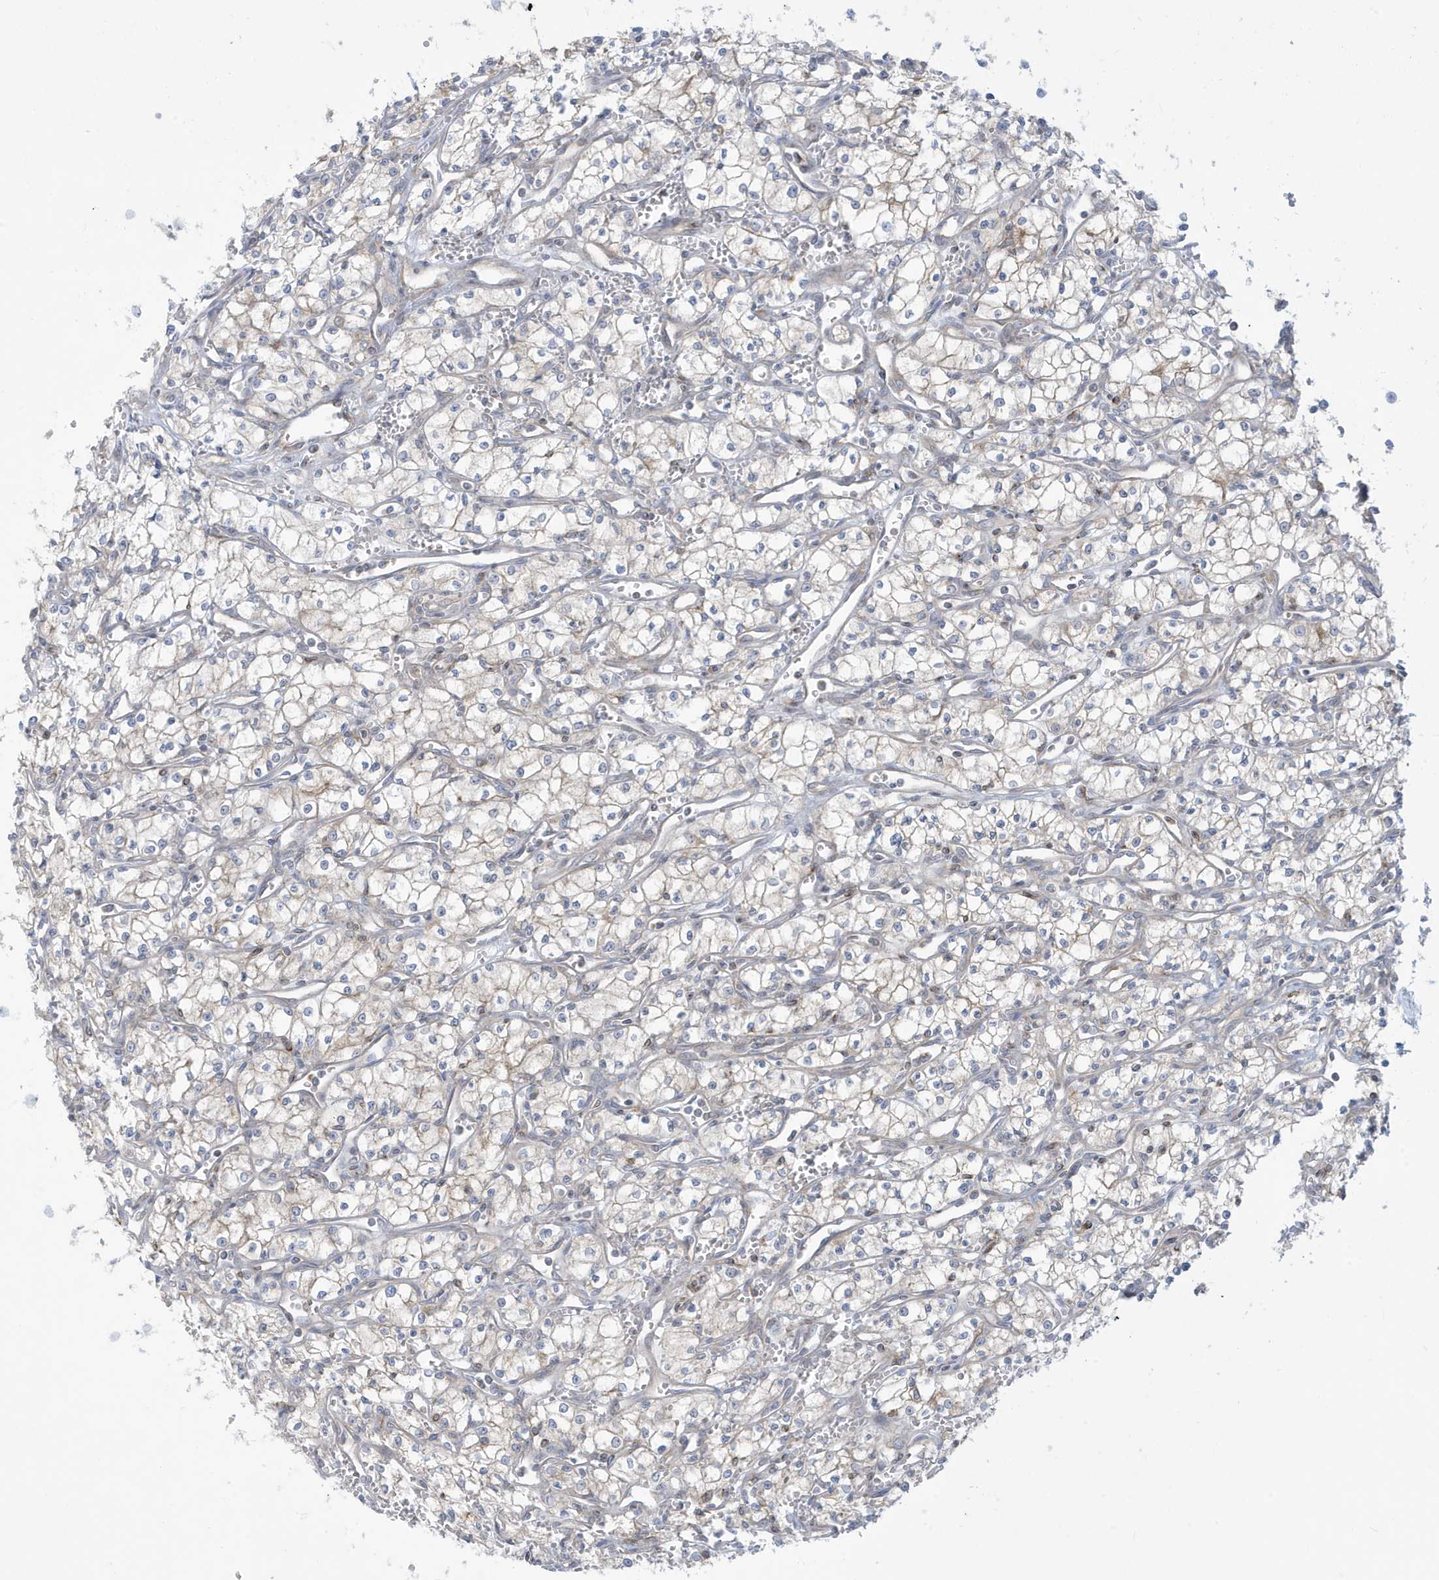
{"staining": {"intensity": "negative", "quantity": "none", "location": "none"}, "tissue": "renal cancer", "cell_type": "Tumor cells", "image_type": "cancer", "snomed": [{"axis": "morphology", "description": "Adenocarcinoma, NOS"}, {"axis": "topography", "description": "Kidney"}], "caption": "Tumor cells are negative for protein expression in human renal cancer (adenocarcinoma). Brightfield microscopy of immunohistochemistry (IHC) stained with DAB (brown) and hematoxylin (blue), captured at high magnification.", "gene": "SLAMF9", "patient": {"sex": "male", "age": 59}}